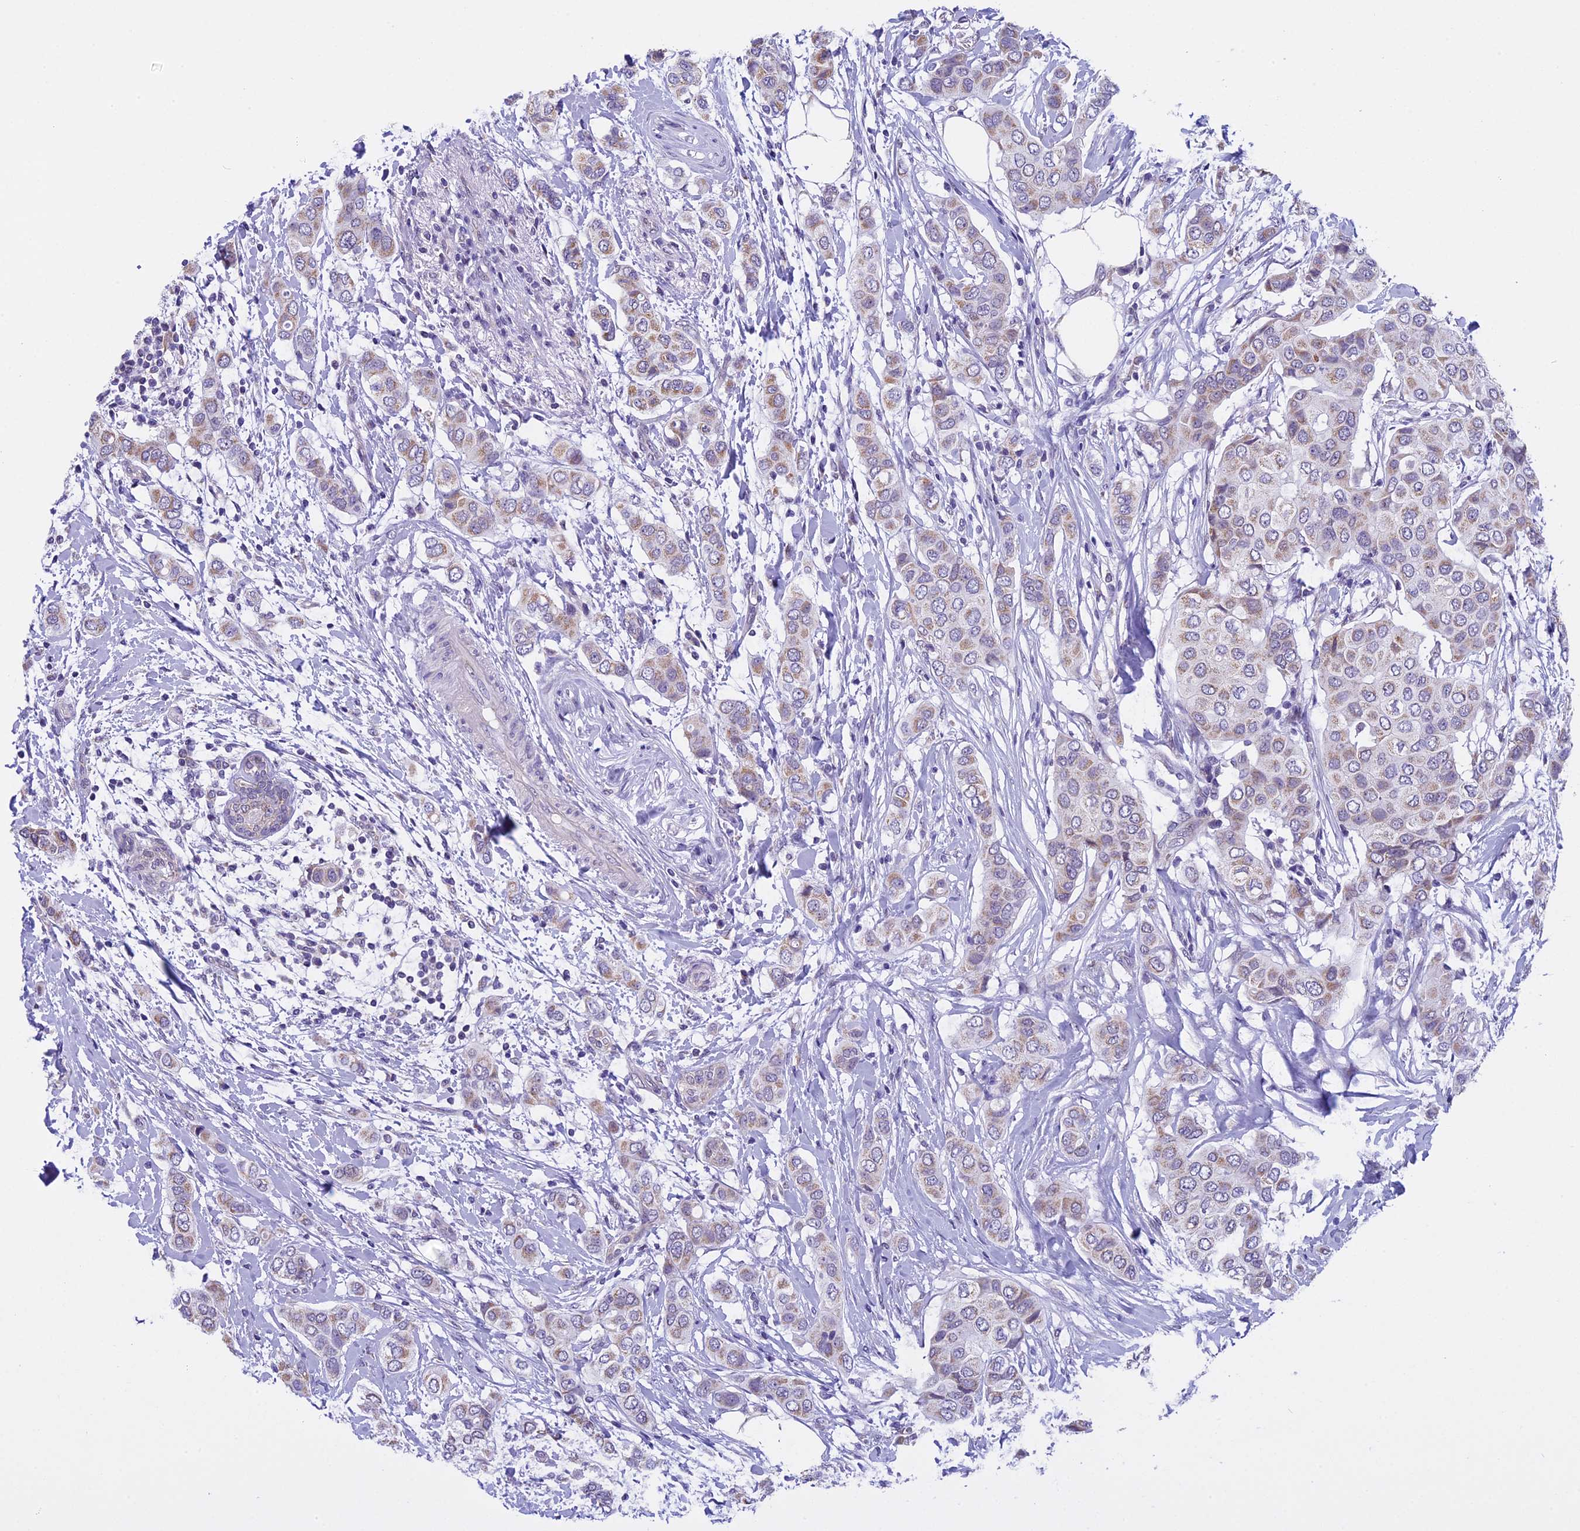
{"staining": {"intensity": "weak", "quantity": "25%-75%", "location": "cytoplasmic/membranous"}, "tissue": "breast cancer", "cell_type": "Tumor cells", "image_type": "cancer", "snomed": [{"axis": "morphology", "description": "Lobular carcinoma"}, {"axis": "topography", "description": "Breast"}], "caption": "Immunohistochemical staining of lobular carcinoma (breast) displays low levels of weak cytoplasmic/membranous protein positivity in approximately 25%-75% of tumor cells. (DAB IHC with brightfield microscopy, high magnification).", "gene": "ZNF317", "patient": {"sex": "female", "age": 51}}